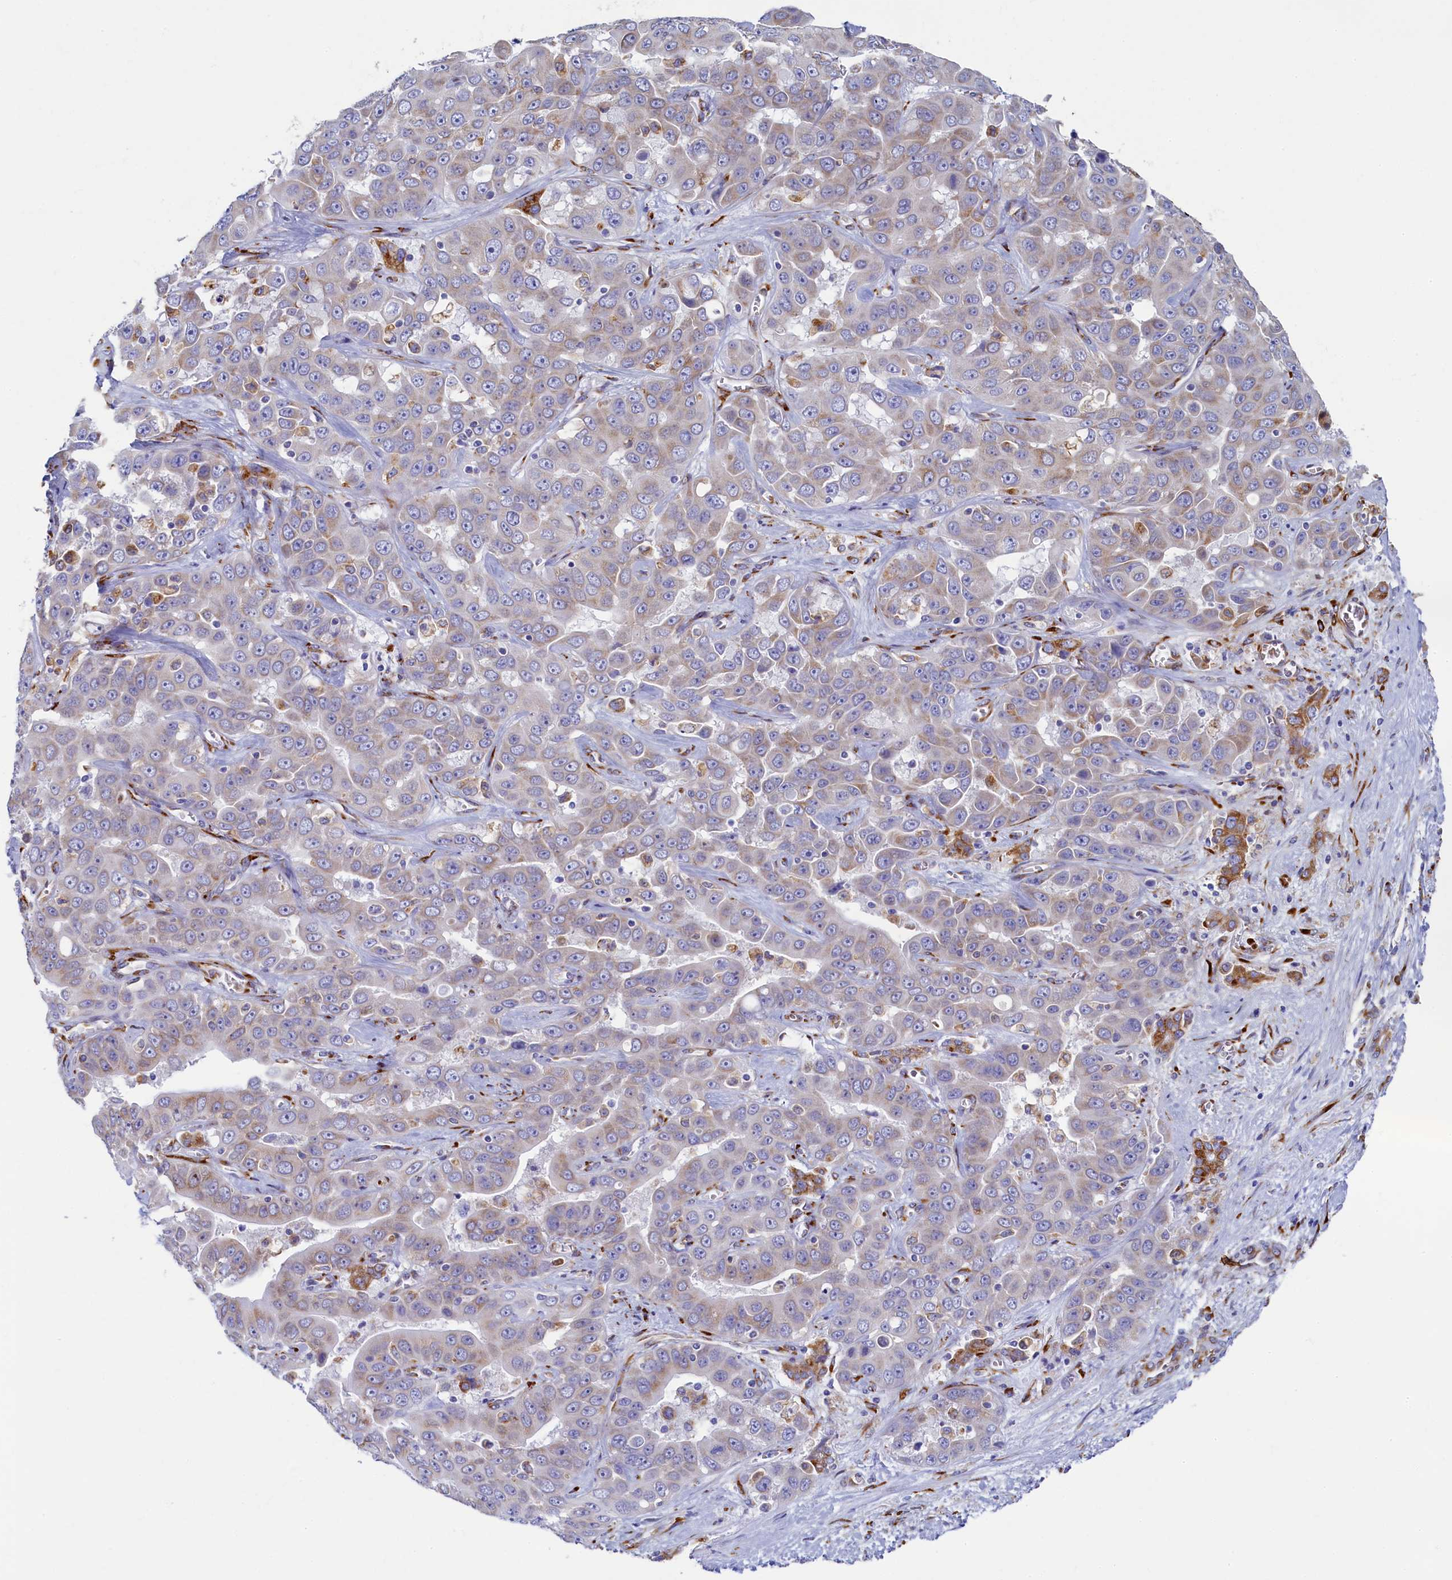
{"staining": {"intensity": "weak", "quantity": ">75%", "location": "cytoplasmic/membranous"}, "tissue": "liver cancer", "cell_type": "Tumor cells", "image_type": "cancer", "snomed": [{"axis": "morphology", "description": "Cholangiocarcinoma"}, {"axis": "topography", "description": "Liver"}], "caption": "IHC histopathology image of cholangiocarcinoma (liver) stained for a protein (brown), which shows low levels of weak cytoplasmic/membranous positivity in about >75% of tumor cells.", "gene": "TMEM18", "patient": {"sex": "female", "age": 52}}